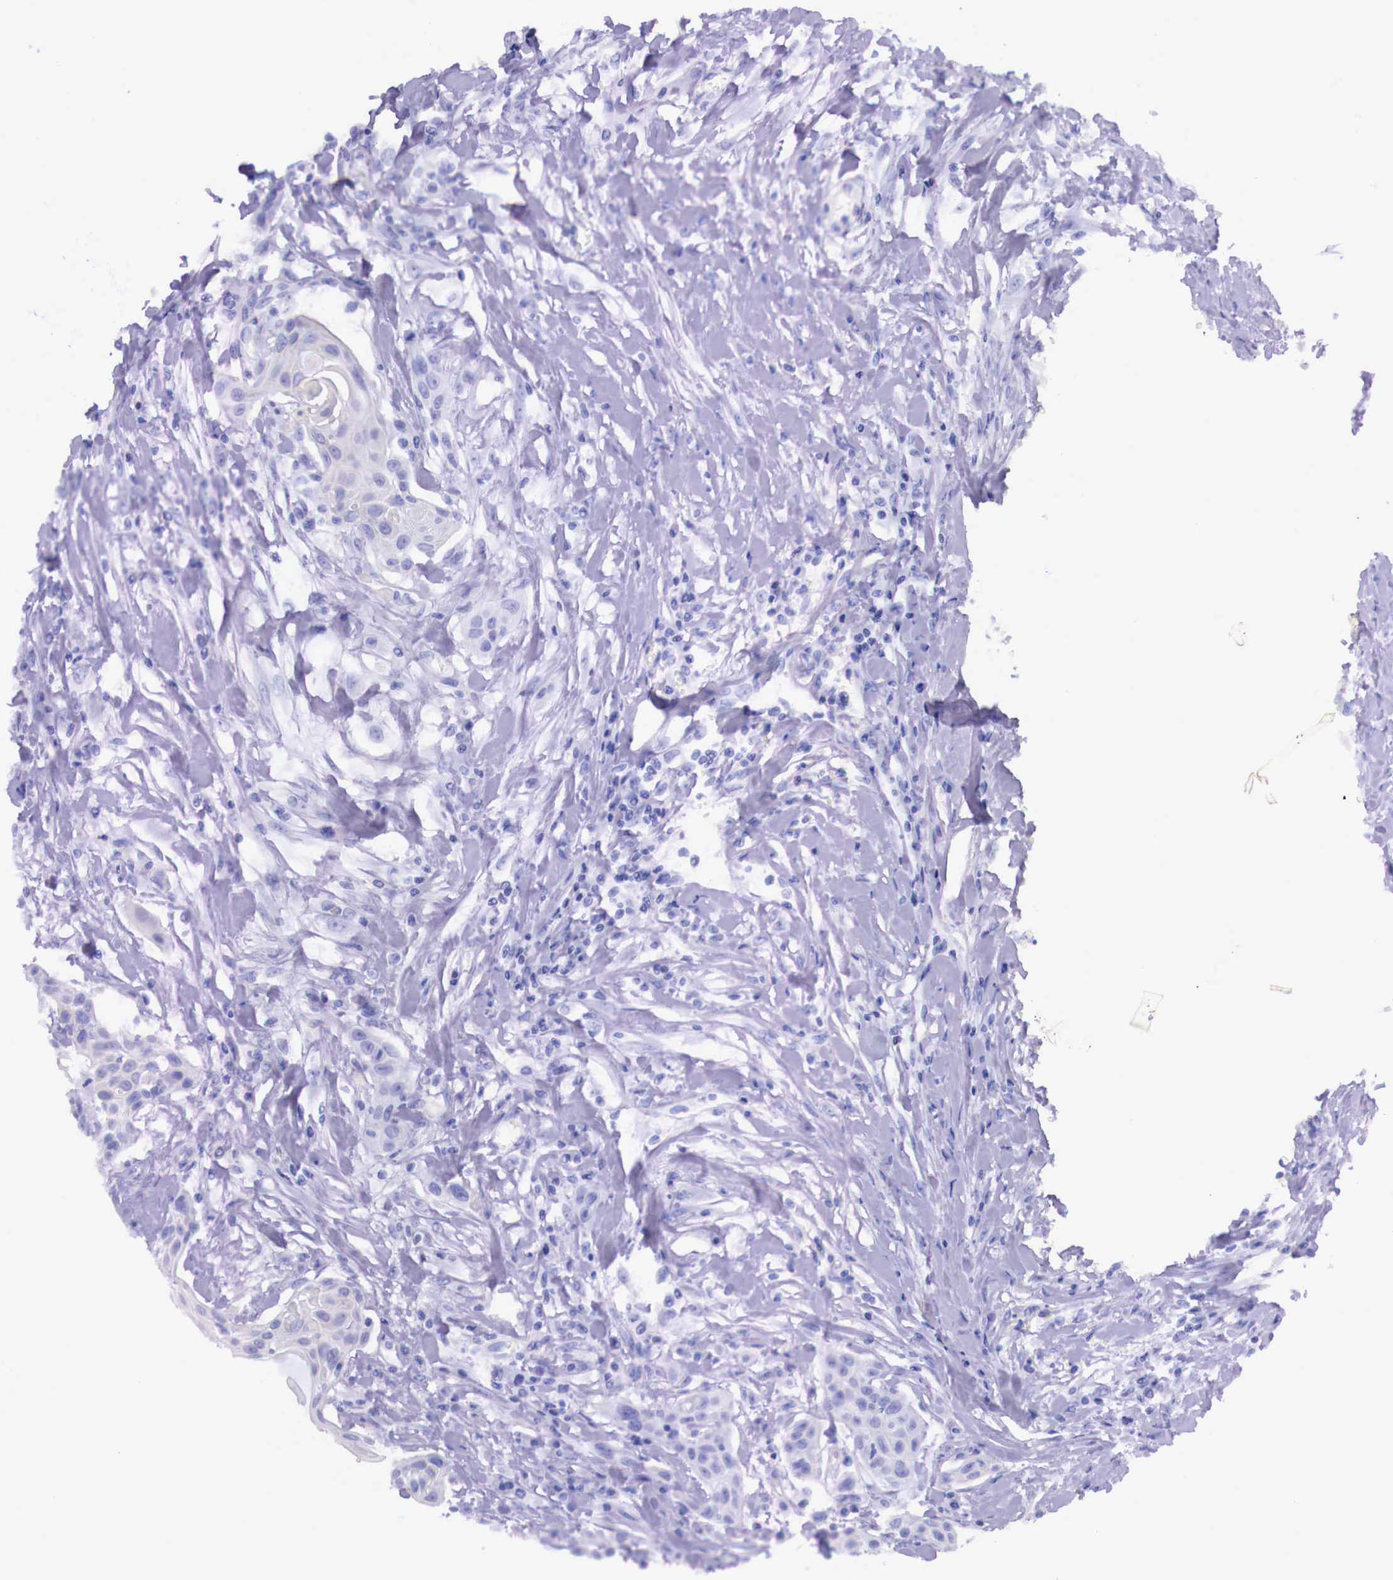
{"staining": {"intensity": "negative", "quantity": "none", "location": "none"}, "tissue": "head and neck cancer", "cell_type": "Tumor cells", "image_type": "cancer", "snomed": [{"axis": "morphology", "description": "Squamous cell carcinoma, NOS"}, {"axis": "morphology", "description": "Squamous cell carcinoma, metastatic, NOS"}, {"axis": "topography", "description": "Lymph node"}, {"axis": "topography", "description": "Salivary gland"}, {"axis": "topography", "description": "Head-Neck"}], "caption": "Histopathology image shows no significant protein expression in tumor cells of head and neck metastatic squamous cell carcinoma.", "gene": "GRIPAP1", "patient": {"sex": "female", "age": 74}}